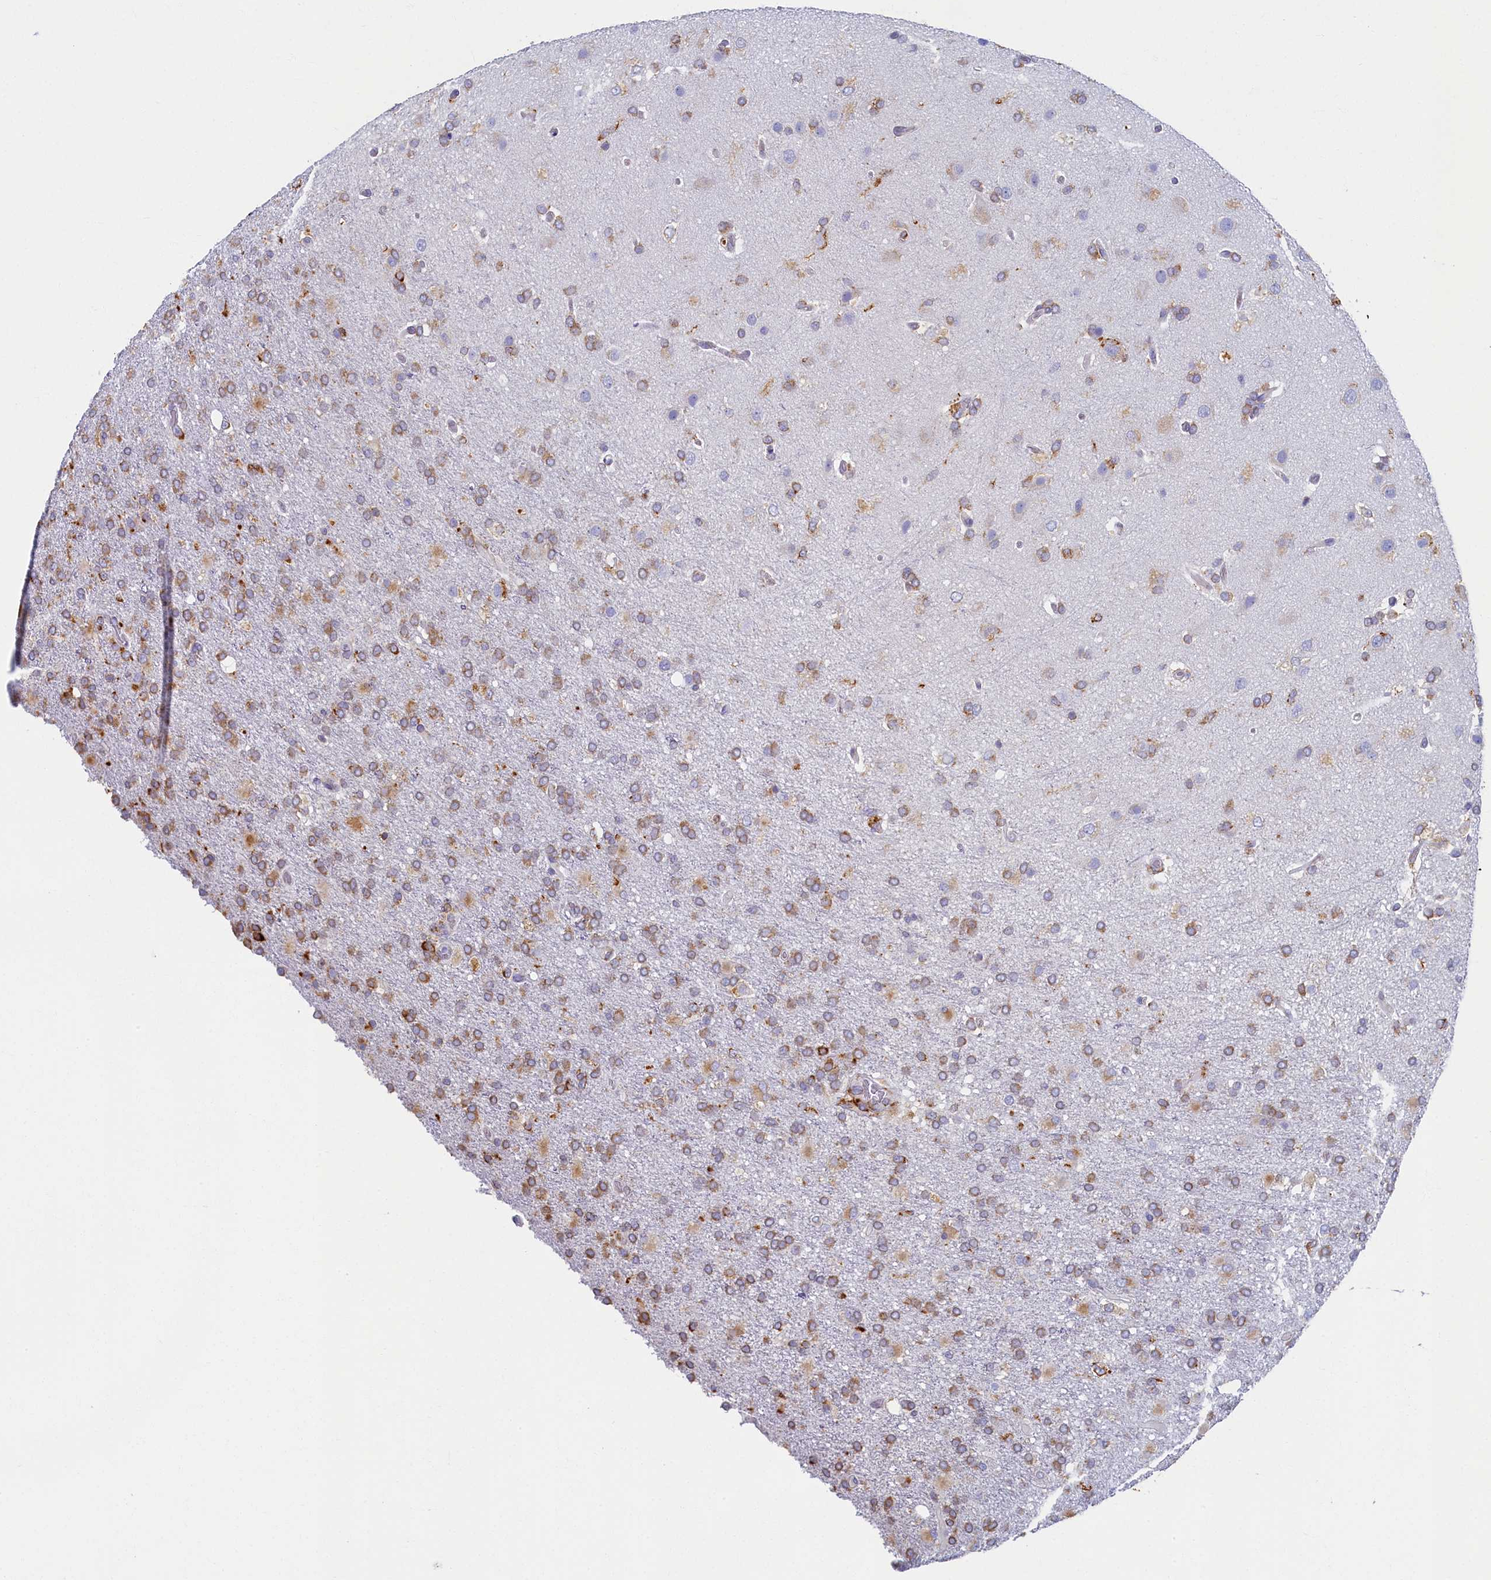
{"staining": {"intensity": "moderate", "quantity": ">75%", "location": "cytoplasmic/membranous"}, "tissue": "glioma", "cell_type": "Tumor cells", "image_type": "cancer", "snomed": [{"axis": "morphology", "description": "Glioma, malignant, High grade"}, {"axis": "topography", "description": "Brain"}], "caption": "Malignant high-grade glioma stained with a brown dye reveals moderate cytoplasmic/membranous positive positivity in approximately >75% of tumor cells.", "gene": "TMEM18", "patient": {"sex": "female", "age": 74}}